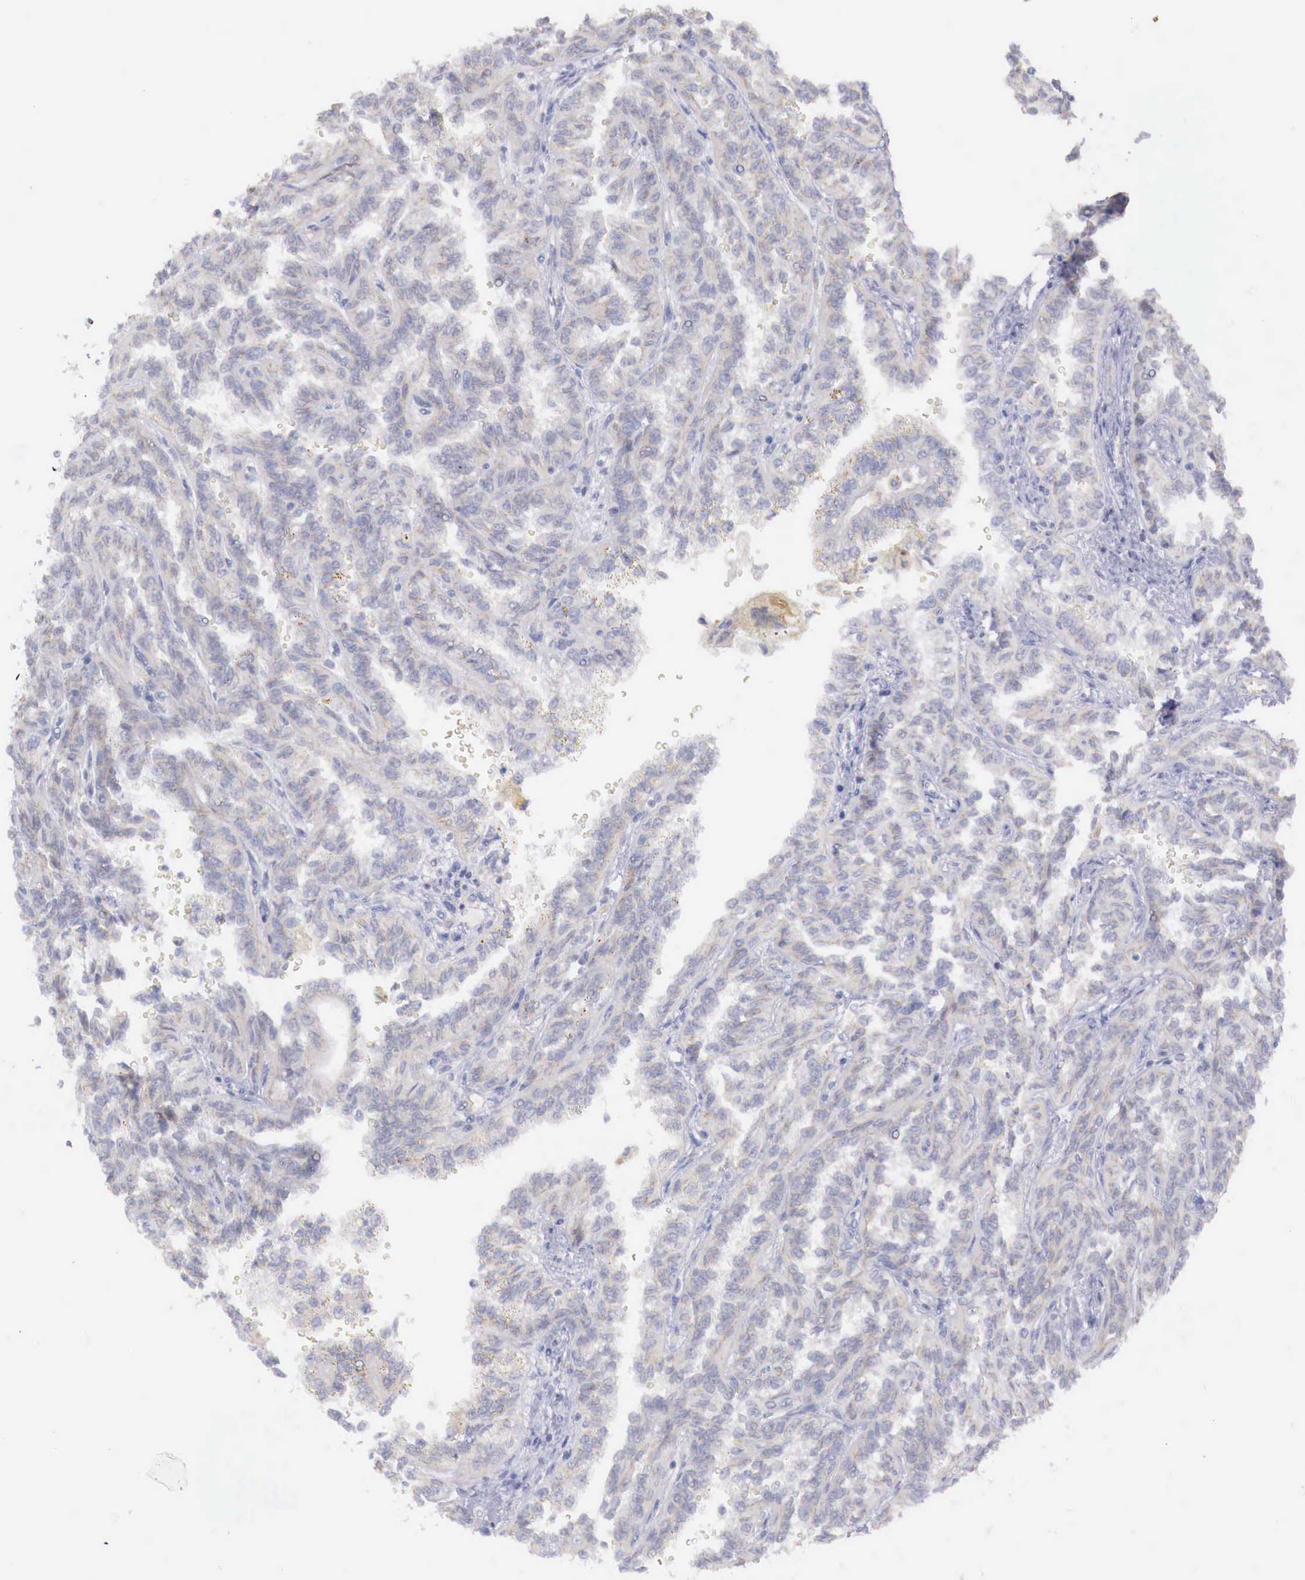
{"staining": {"intensity": "negative", "quantity": "none", "location": "none"}, "tissue": "renal cancer", "cell_type": "Tumor cells", "image_type": "cancer", "snomed": [{"axis": "morphology", "description": "Inflammation, NOS"}, {"axis": "morphology", "description": "Adenocarcinoma, NOS"}, {"axis": "topography", "description": "Kidney"}], "caption": "Image shows no protein expression in tumor cells of renal cancer (adenocarcinoma) tissue.", "gene": "TRIM13", "patient": {"sex": "male", "age": 68}}